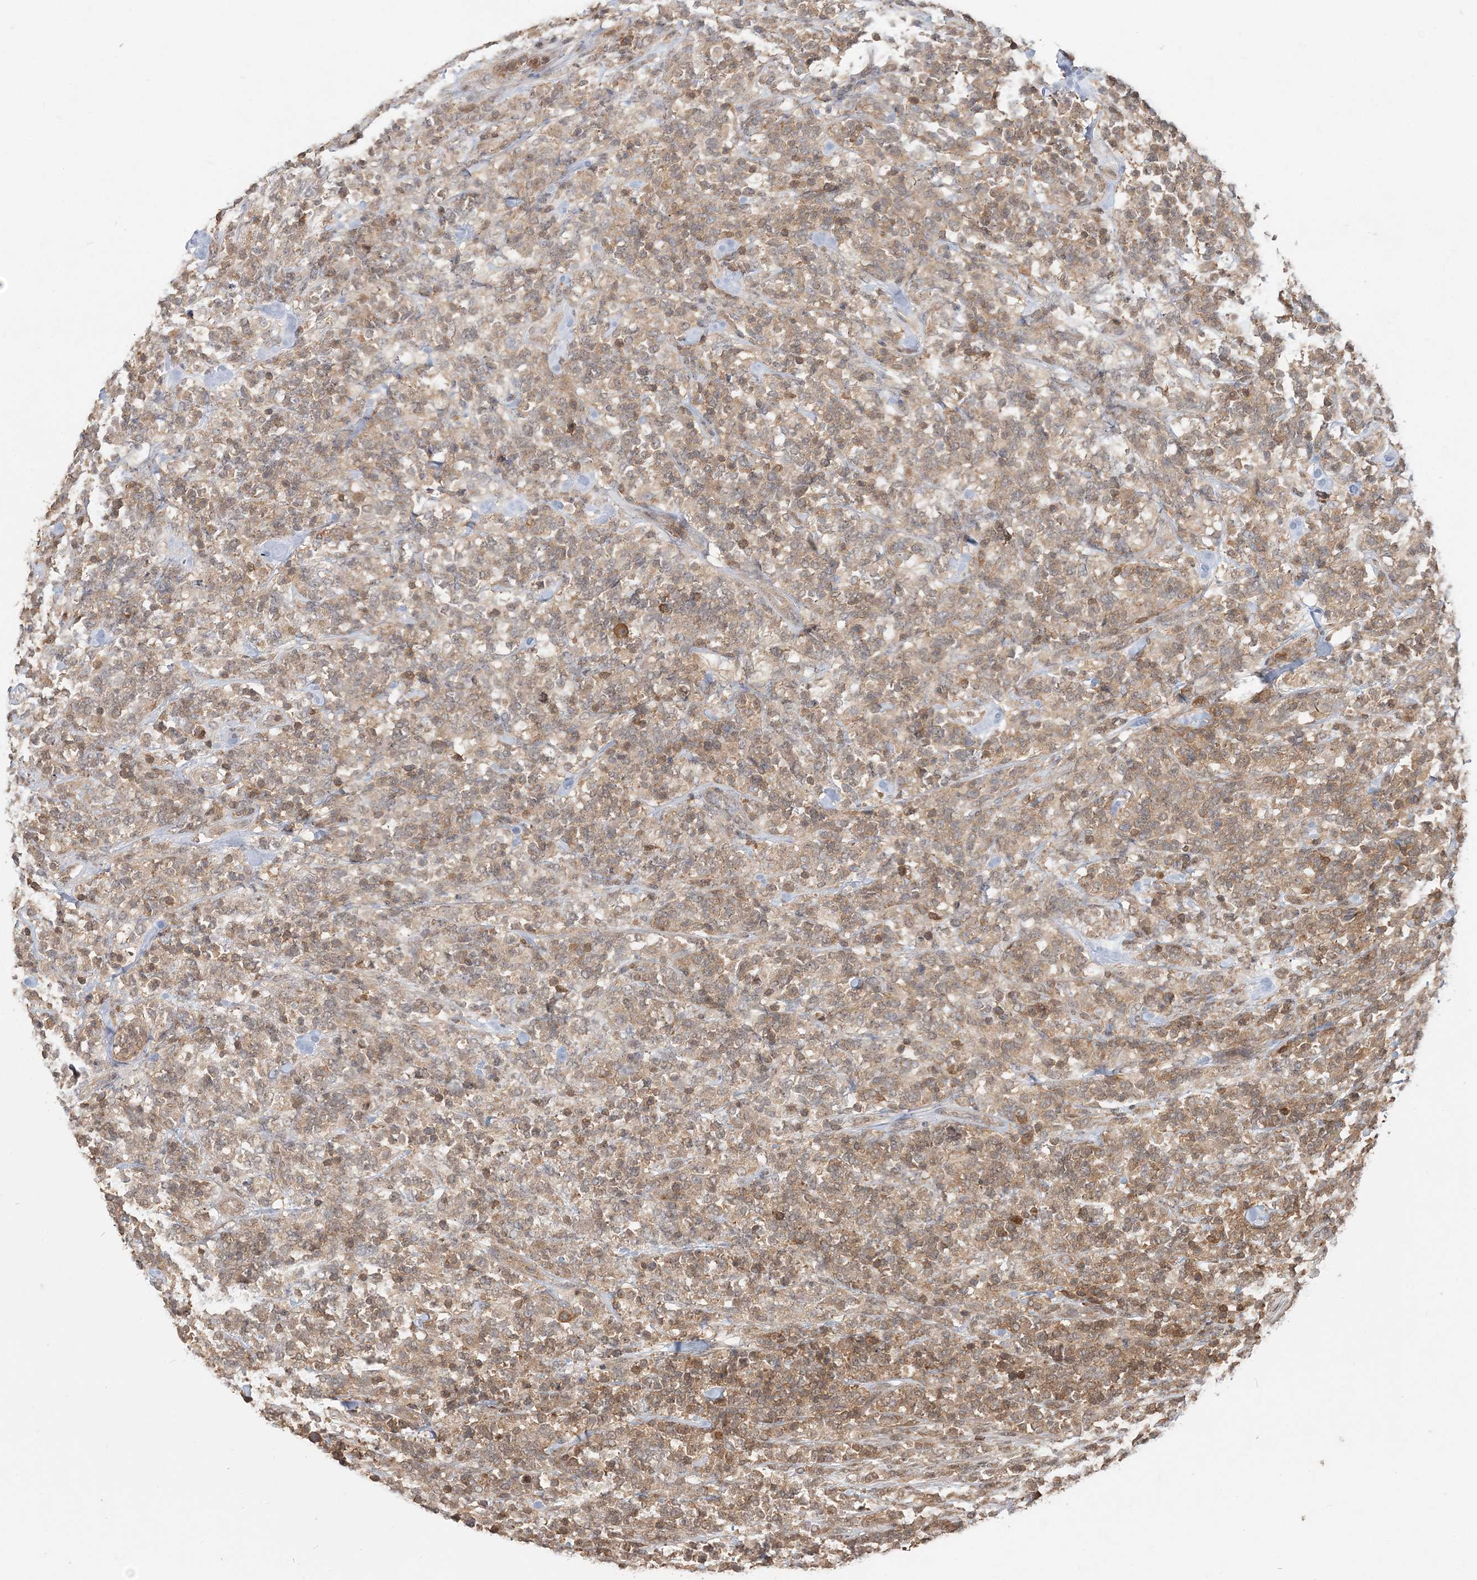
{"staining": {"intensity": "weak", "quantity": ">75%", "location": "cytoplasmic/membranous"}, "tissue": "lymphoma", "cell_type": "Tumor cells", "image_type": "cancer", "snomed": [{"axis": "morphology", "description": "Malignant lymphoma, non-Hodgkin's type, High grade"}, {"axis": "topography", "description": "Soft tissue"}], "caption": "High-grade malignant lymphoma, non-Hodgkin's type tissue reveals weak cytoplasmic/membranous staining in approximately >75% of tumor cells", "gene": "CAB39", "patient": {"sex": "male", "age": 18}}